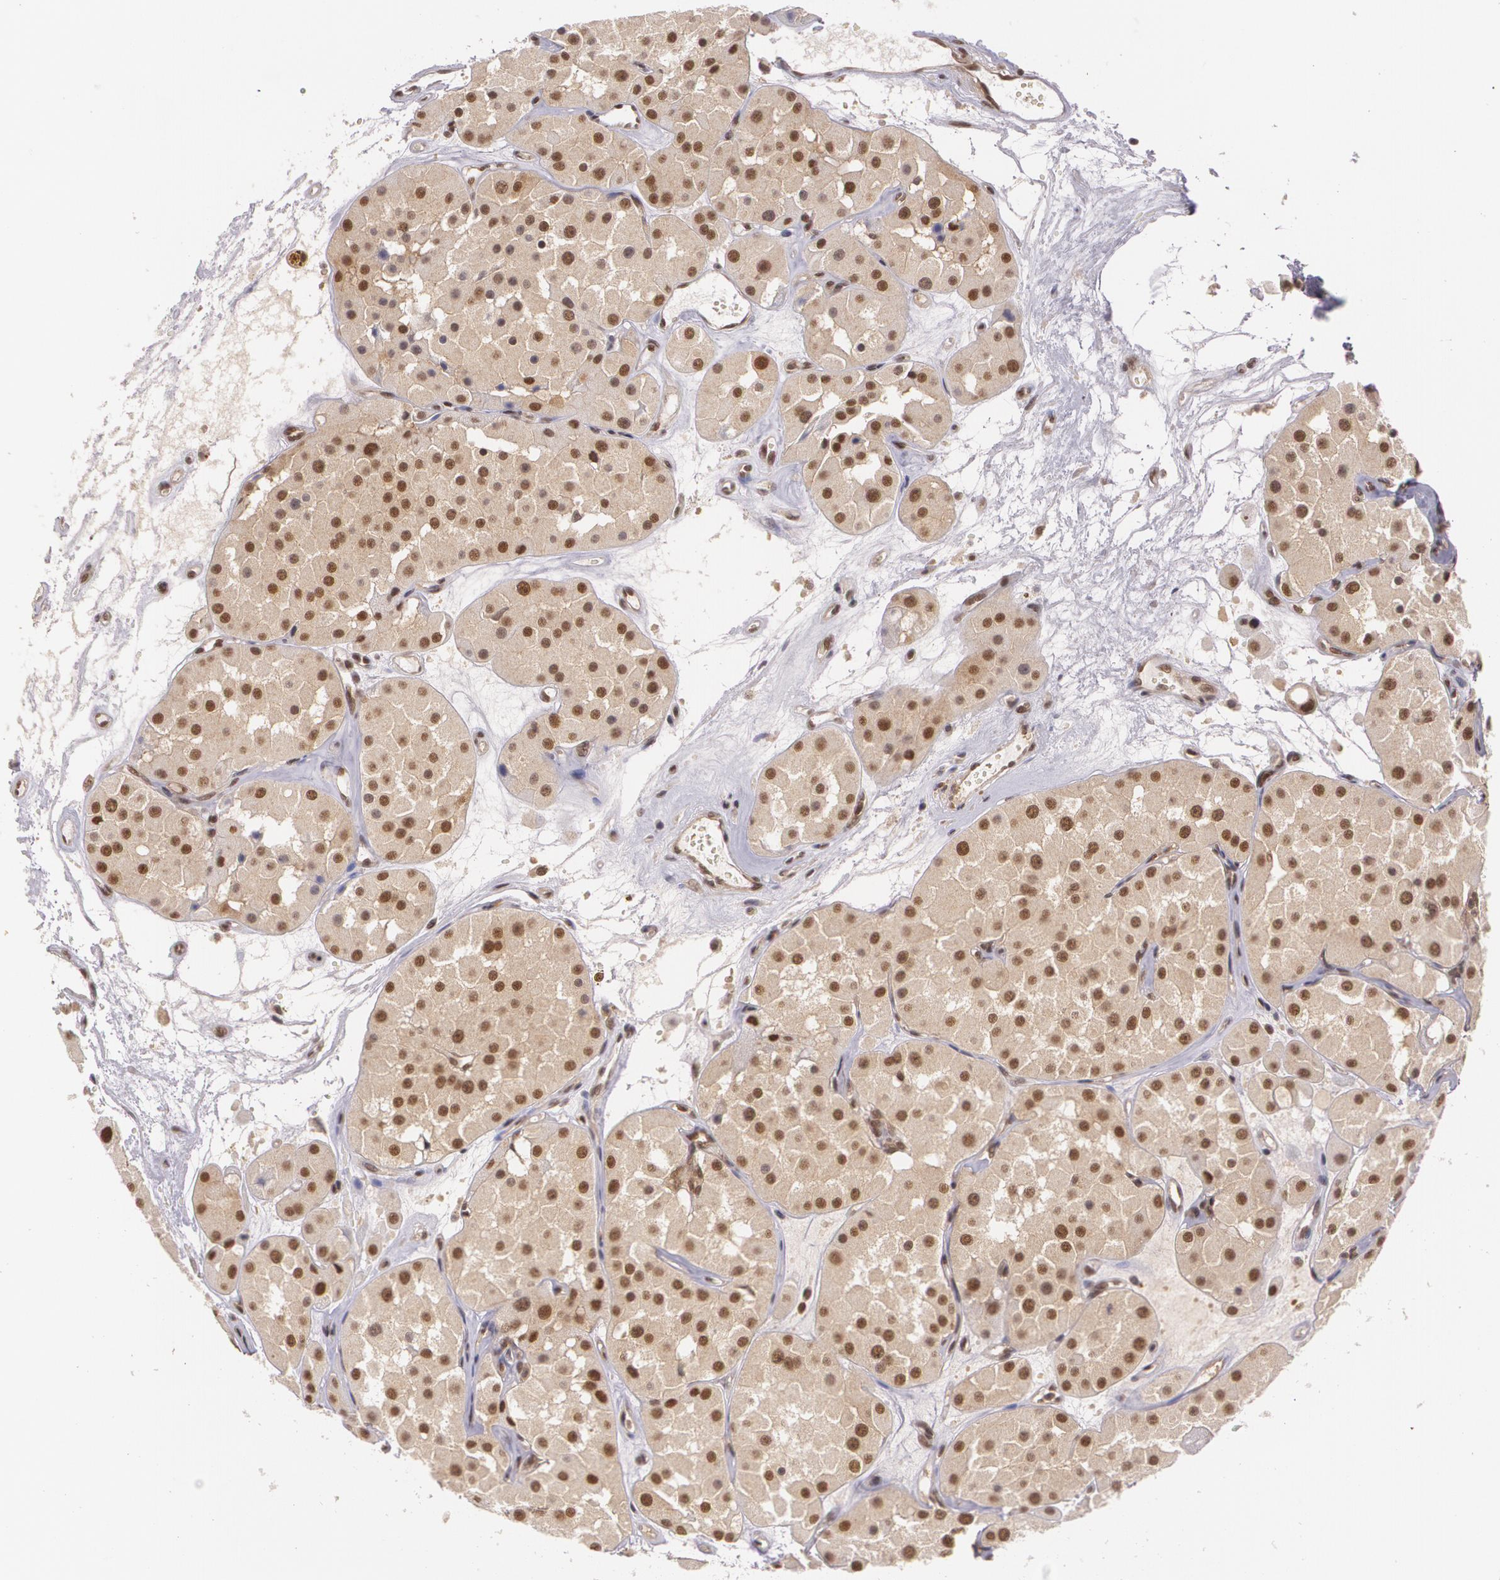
{"staining": {"intensity": "moderate", "quantity": ">75%", "location": "cytoplasmic/membranous,nuclear"}, "tissue": "renal cancer", "cell_type": "Tumor cells", "image_type": "cancer", "snomed": [{"axis": "morphology", "description": "Adenocarcinoma, uncertain malignant potential"}, {"axis": "topography", "description": "Kidney"}], "caption": "This is an image of IHC staining of renal adenocarcinoma,  uncertain malignant potential, which shows moderate positivity in the cytoplasmic/membranous and nuclear of tumor cells.", "gene": "CUL2", "patient": {"sex": "male", "age": 63}}